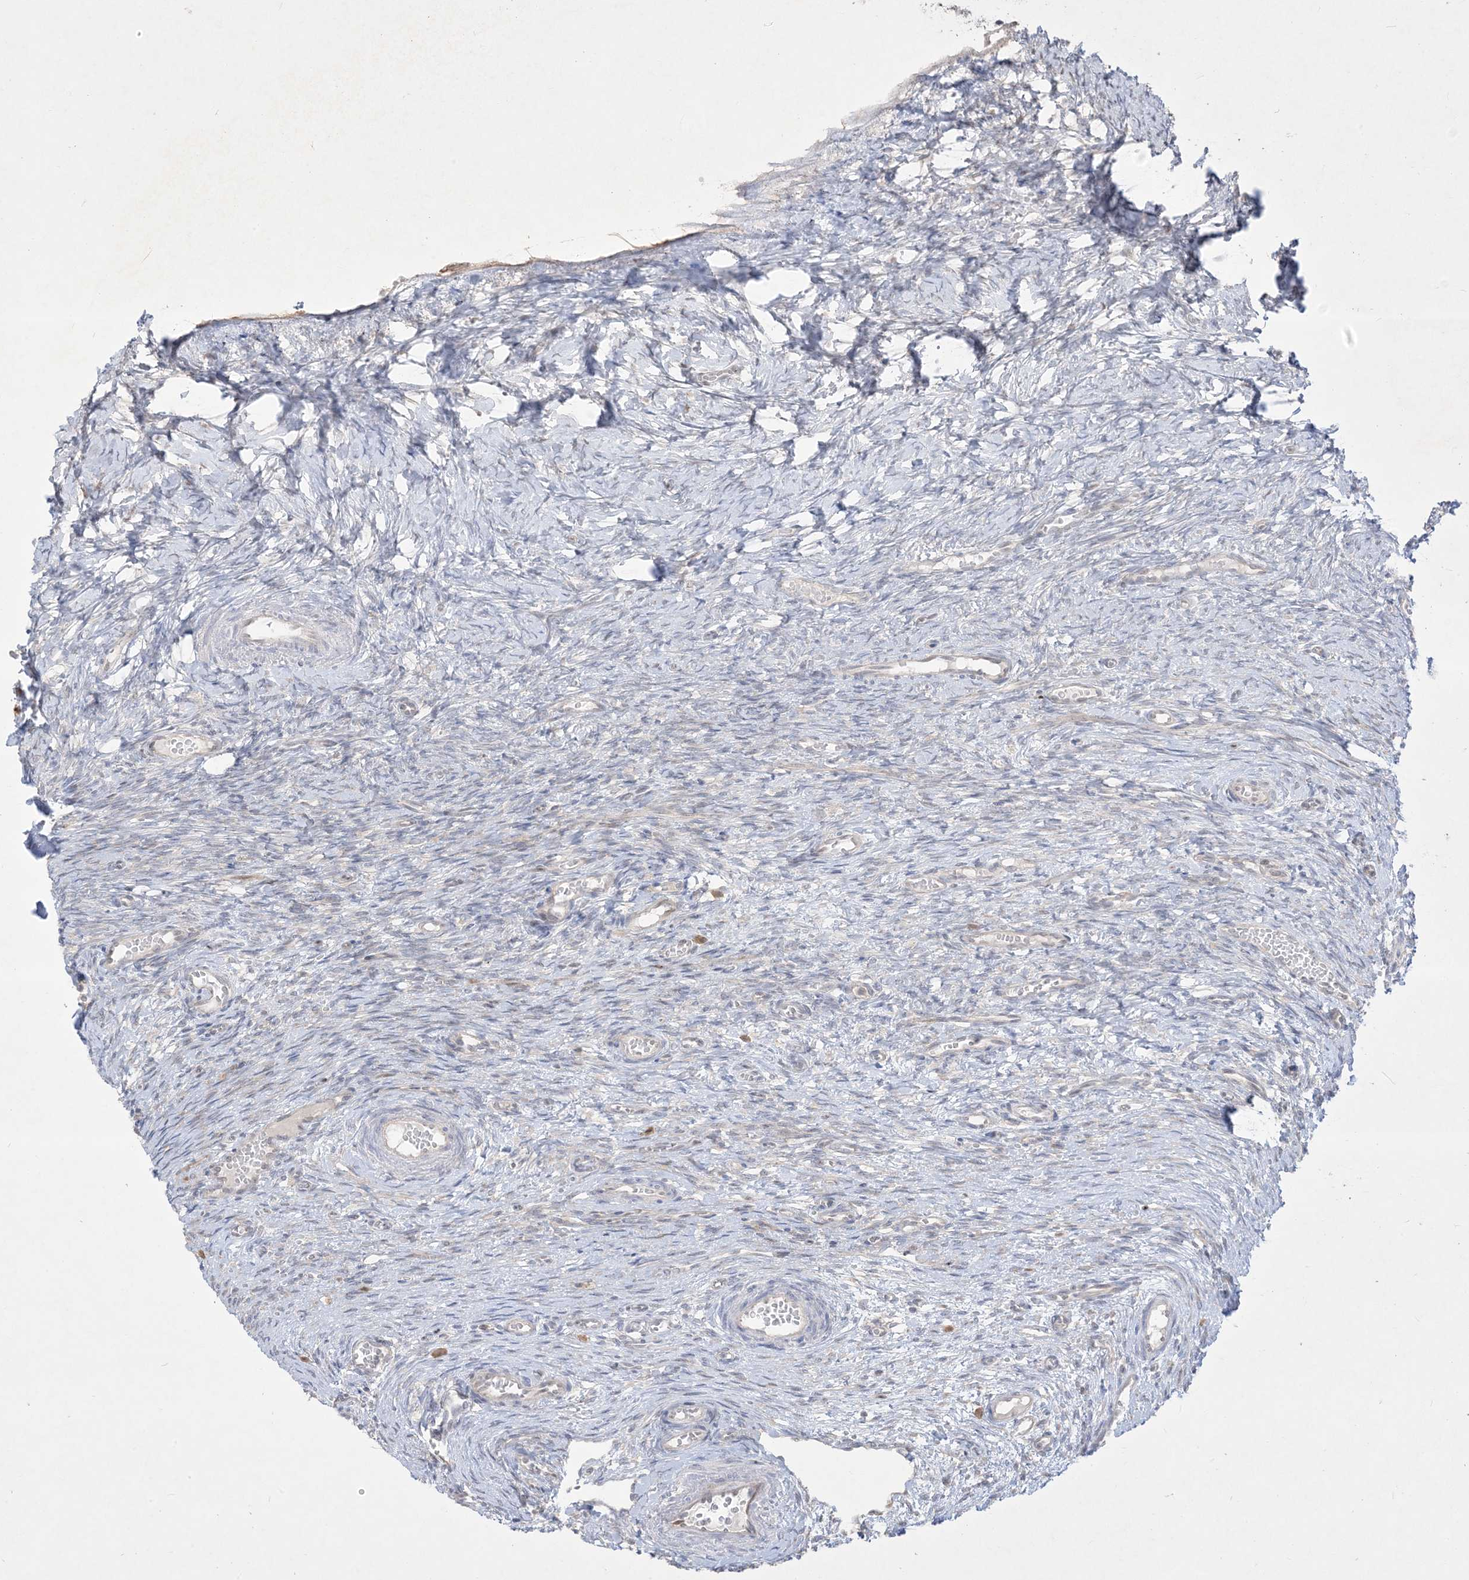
{"staining": {"intensity": "negative", "quantity": "none", "location": "none"}, "tissue": "ovary", "cell_type": "Ovarian stroma cells", "image_type": "normal", "snomed": [{"axis": "morphology", "description": "Adenocarcinoma, NOS"}, {"axis": "topography", "description": "Endometrium"}], "caption": "Immunohistochemistry image of benign ovary stained for a protein (brown), which reveals no positivity in ovarian stroma cells. (DAB IHC, high magnification).", "gene": "BHLHE40", "patient": {"sex": "female", "age": 32}}